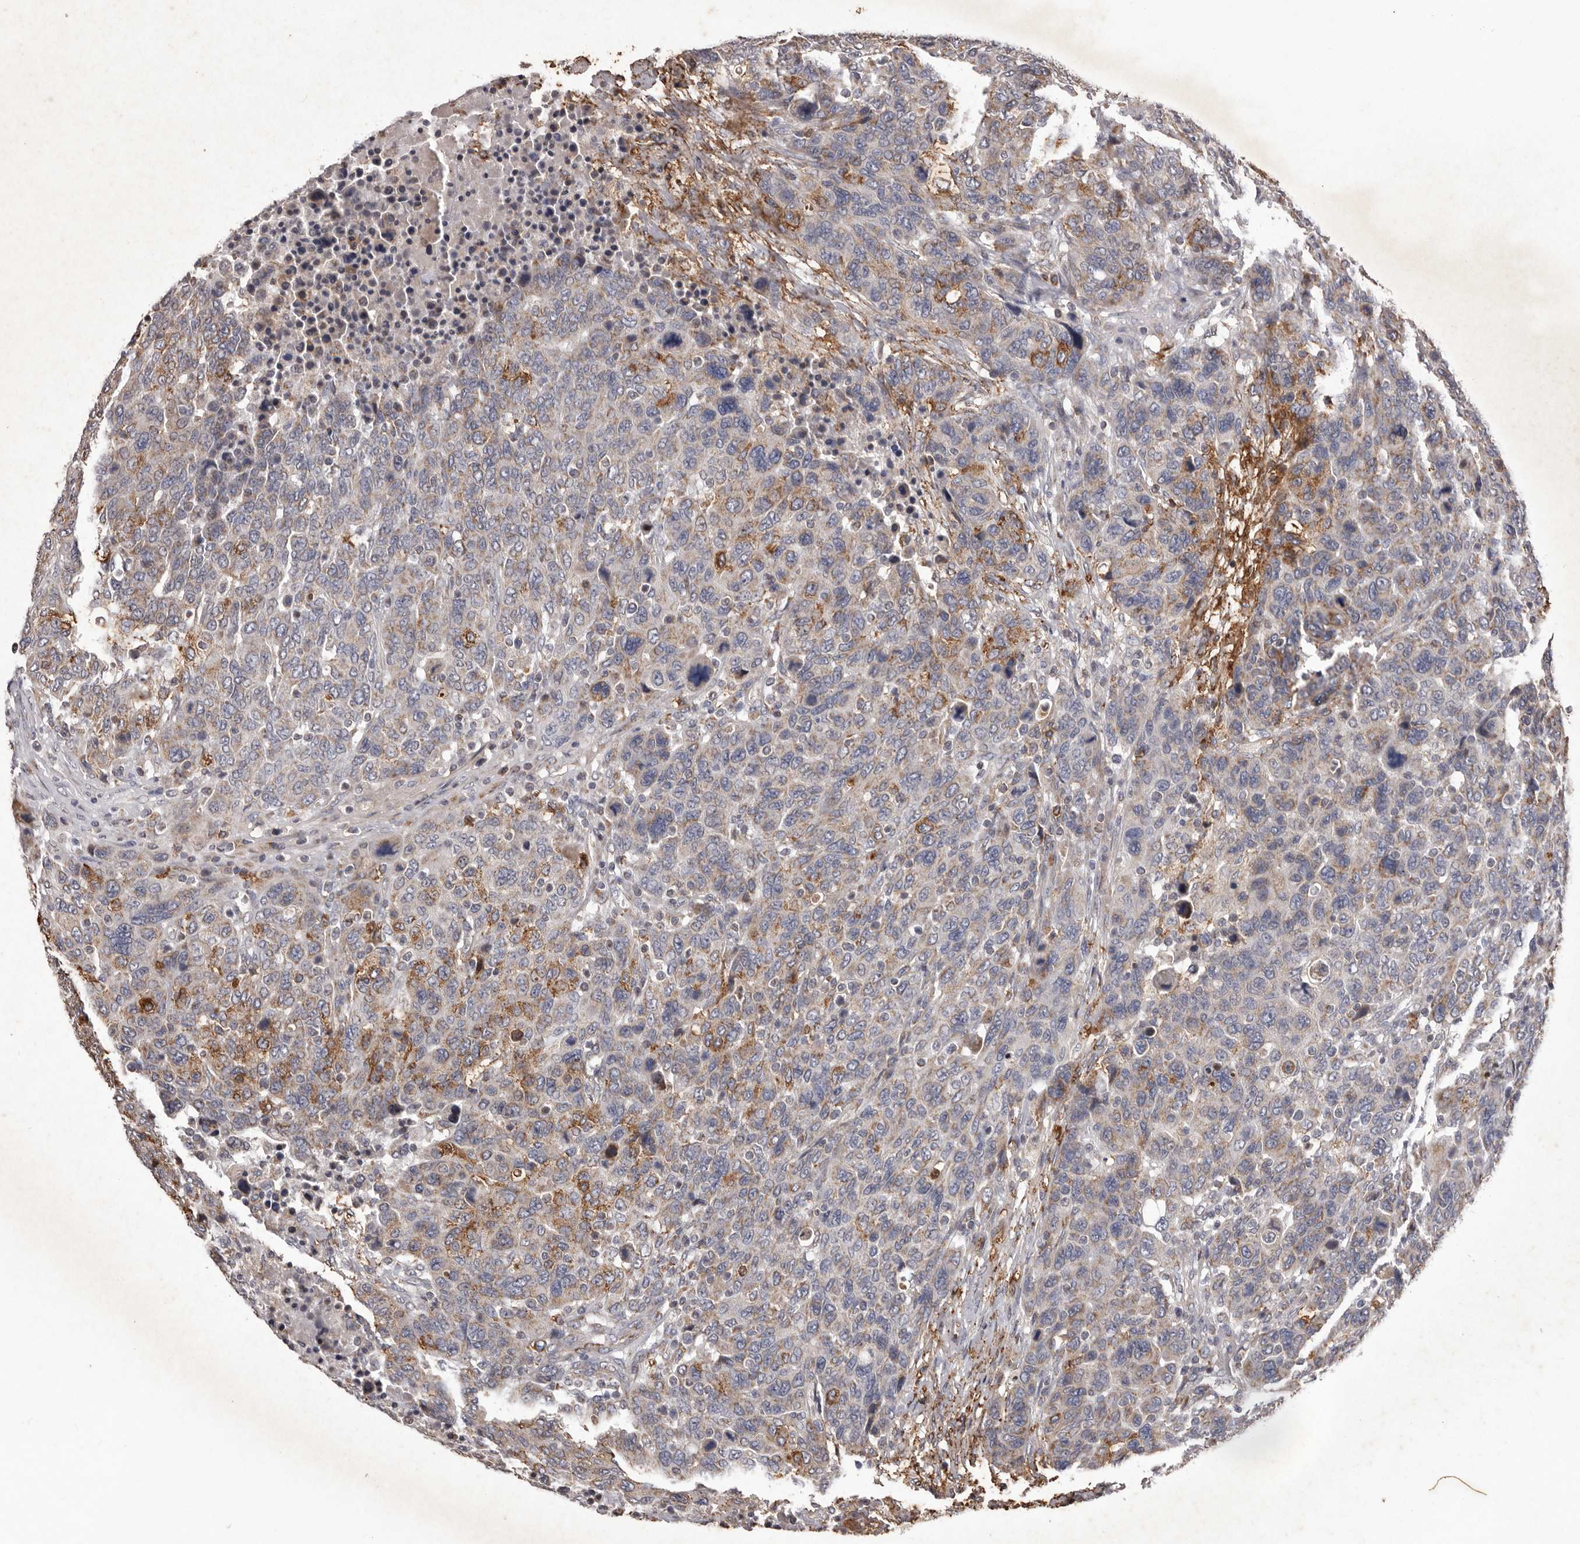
{"staining": {"intensity": "moderate", "quantity": "<25%", "location": "cytoplasmic/membranous"}, "tissue": "breast cancer", "cell_type": "Tumor cells", "image_type": "cancer", "snomed": [{"axis": "morphology", "description": "Duct carcinoma"}, {"axis": "topography", "description": "Breast"}], "caption": "Immunohistochemical staining of intraductal carcinoma (breast) displays low levels of moderate cytoplasmic/membranous staining in about <25% of tumor cells. Nuclei are stained in blue.", "gene": "CXCL14", "patient": {"sex": "female", "age": 37}}